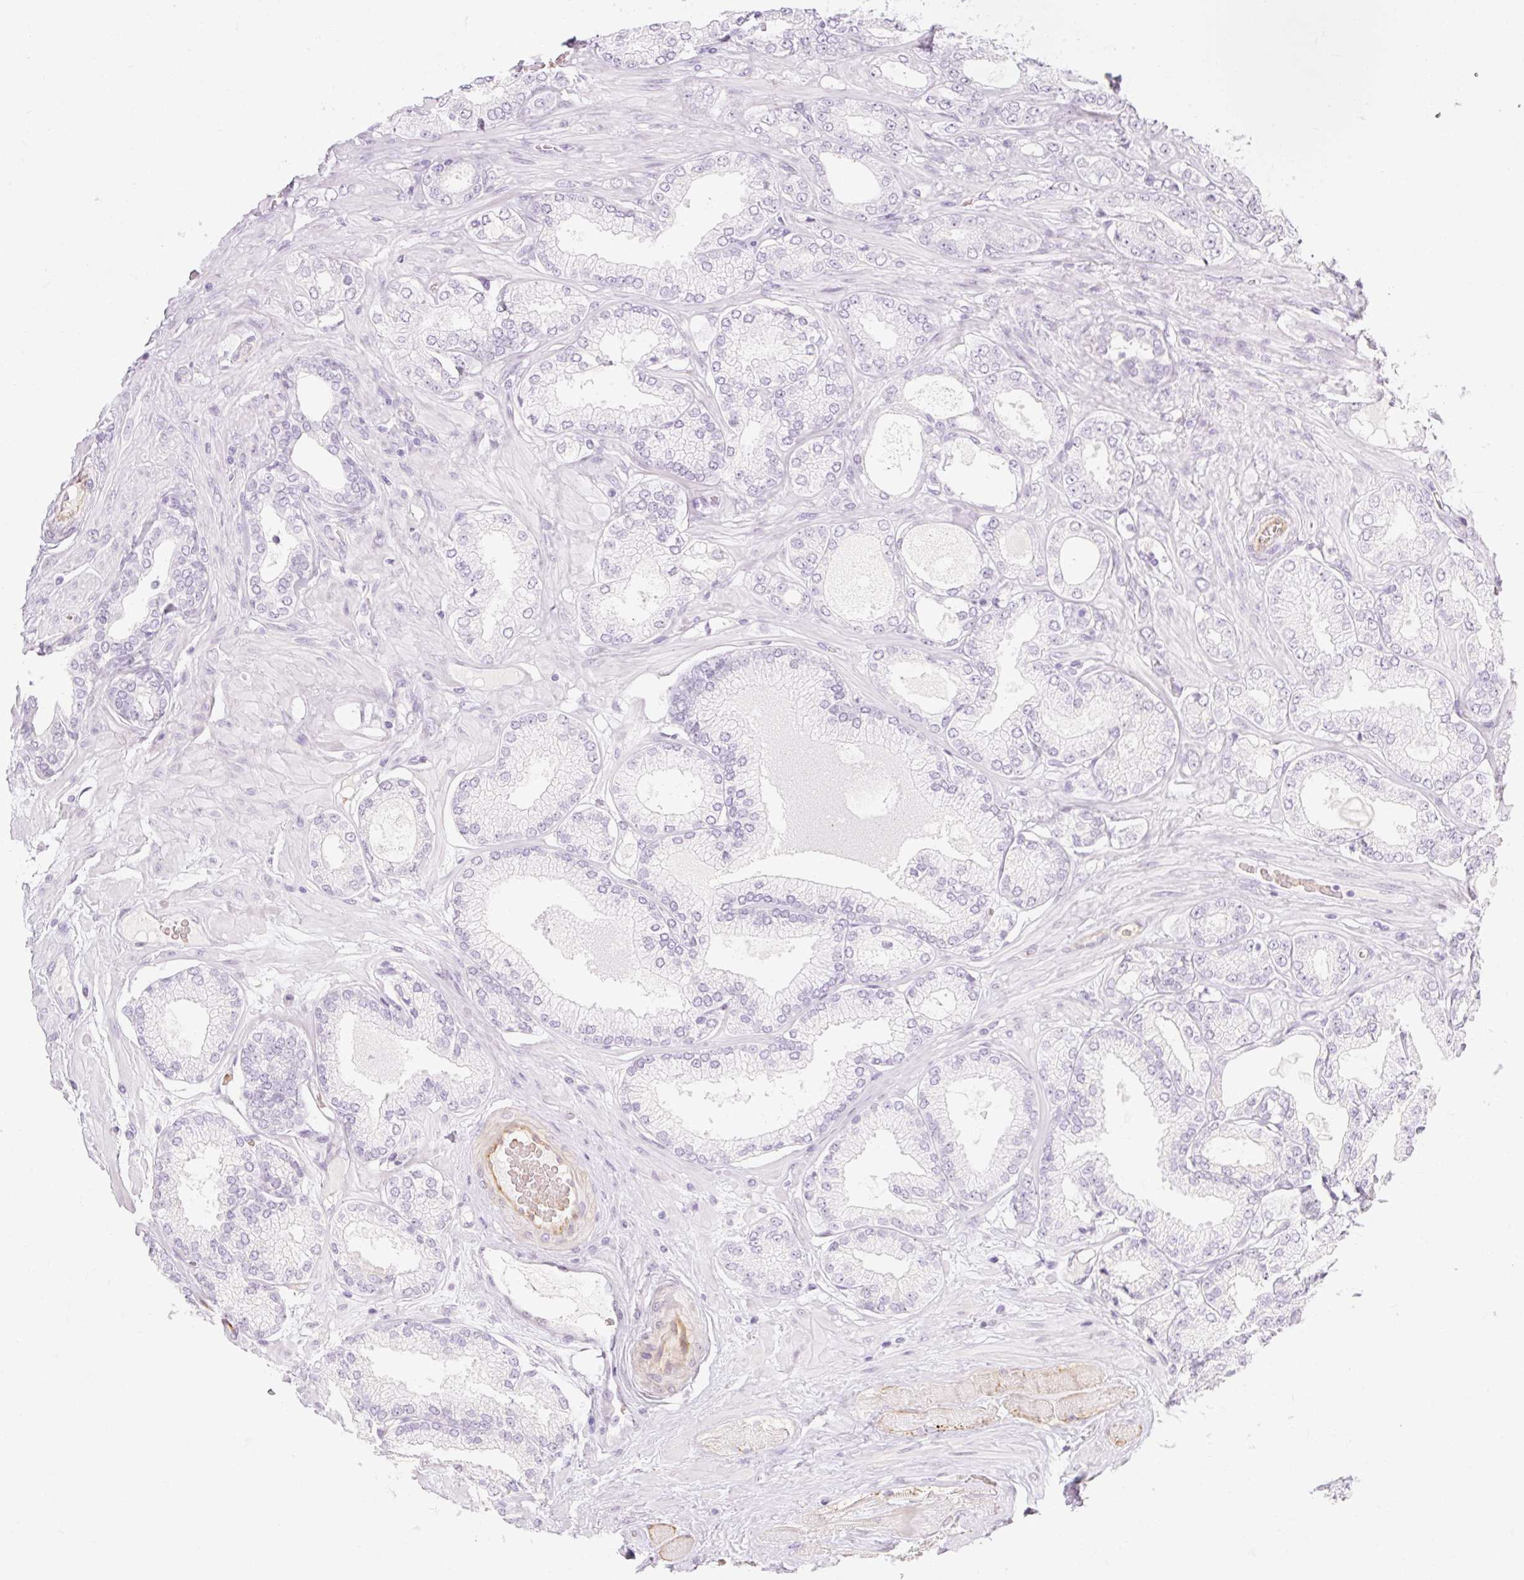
{"staining": {"intensity": "negative", "quantity": "none", "location": "none"}, "tissue": "prostate cancer", "cell_type": "Tumor cells", "image_type": "cancer", "snomed": [{"axis": "morphology", "description": "Adenocarcinoma, High grade"}, {"axis": "topography", "description": "Prostate"}], "caption": "This is an immunohistochemistry histopathology image of high-grade adenocarcinoma (prostate). There is no expression in tumor cells.", "gene": "TAF1L", "patient": {"sex": "male", "age": 68}}